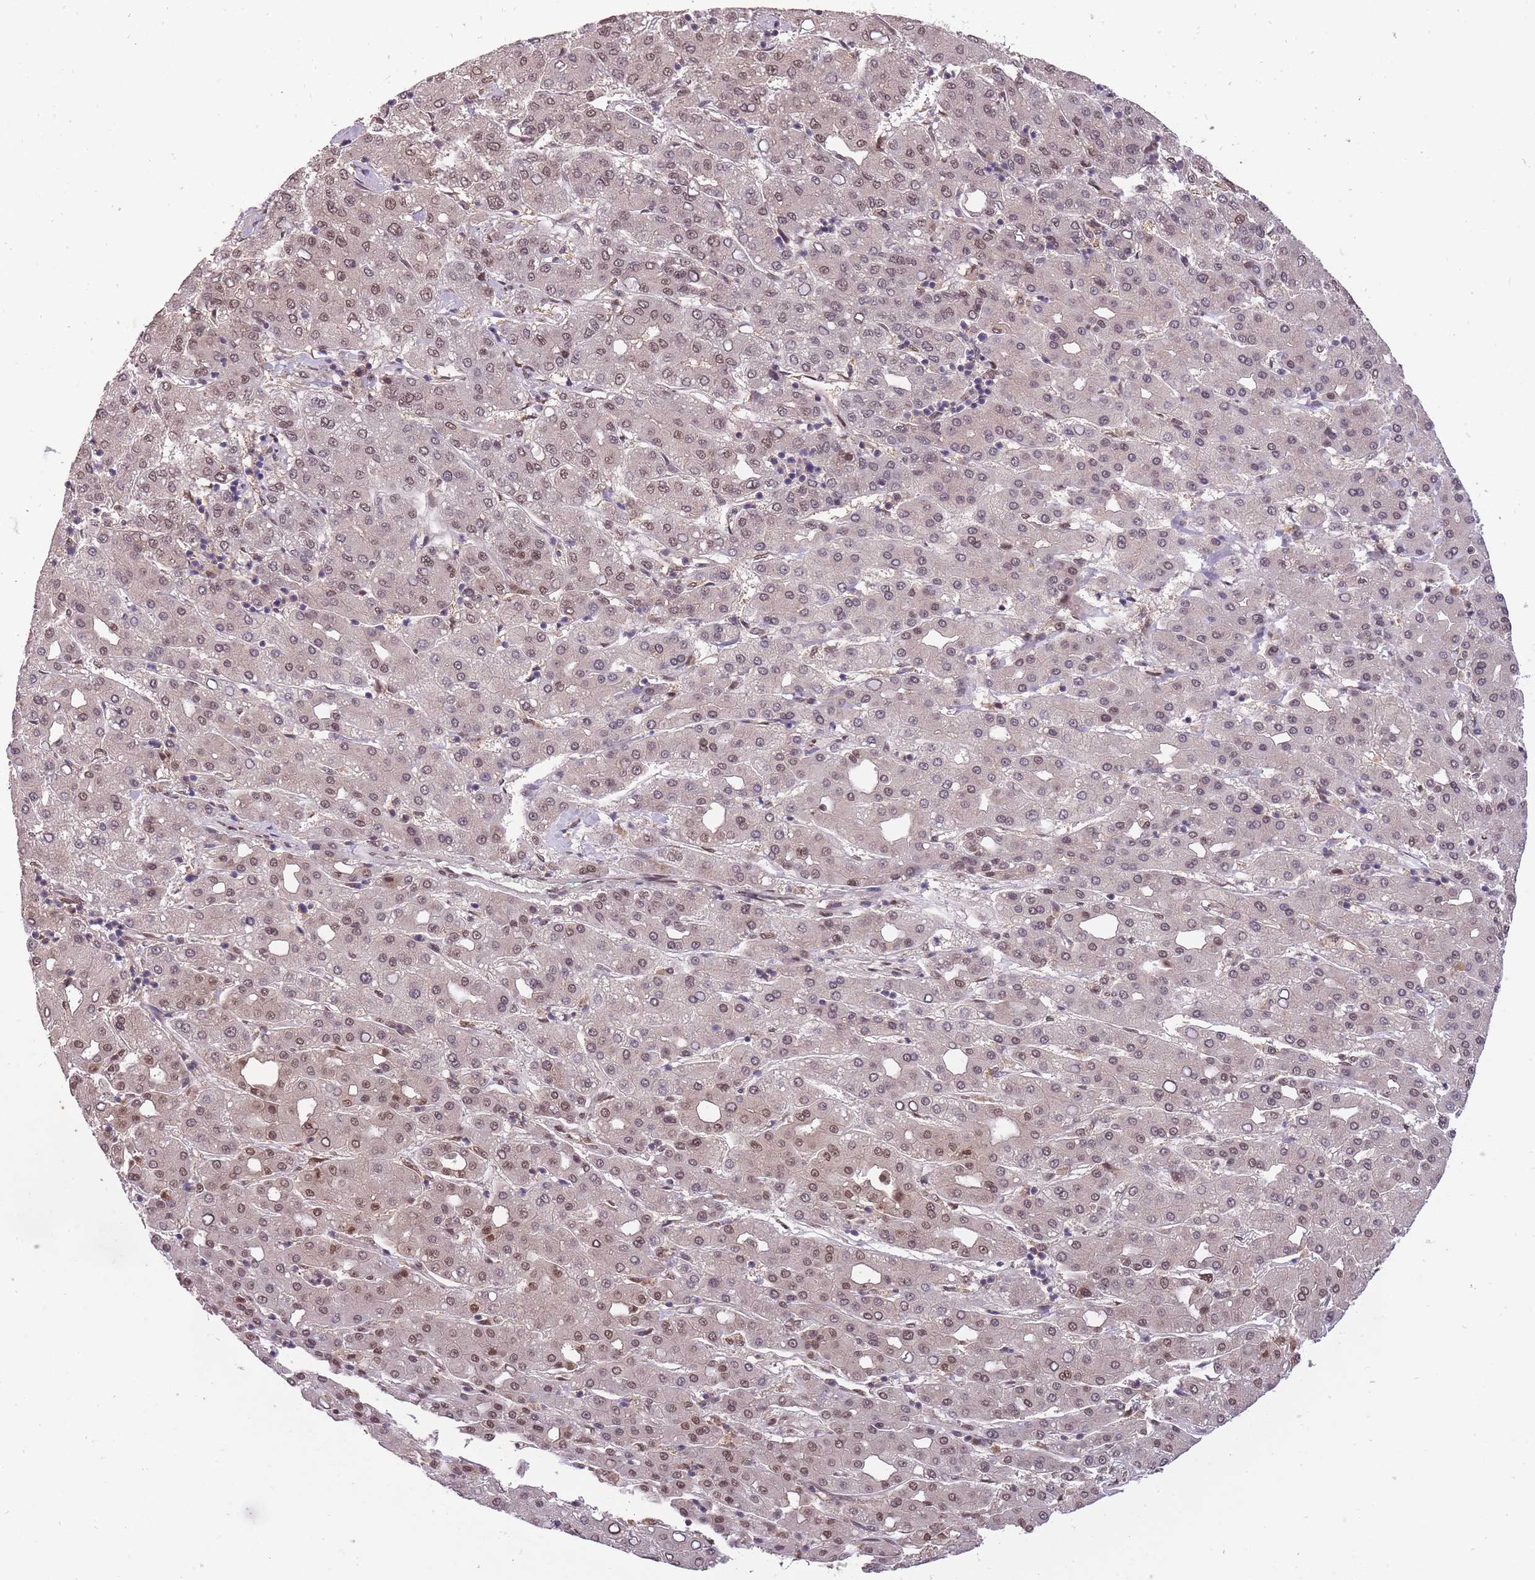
{"staining": {"intensity": "weak", "quantity": ">75%", "location": "nuclear"}, "tissue": "liver cancer", "cell_type": "Tumor cells", "image_type": "cancer", "snomed": [{"axis": "morphology", "description": "Carcinoma, Hepatocellular, NOS"}, {"axis": "topography", "description": "Liver"}], "caption": "An immunohistochemistry (IHC) micrograph of tumor tissue is shown. Protein staining in brown shows weak nuclear positivity in hepatocellular carcinoma (liver) within tumor cells.", "gene": "CDIP1", "patient": {"sex": "male", "age": 65}}